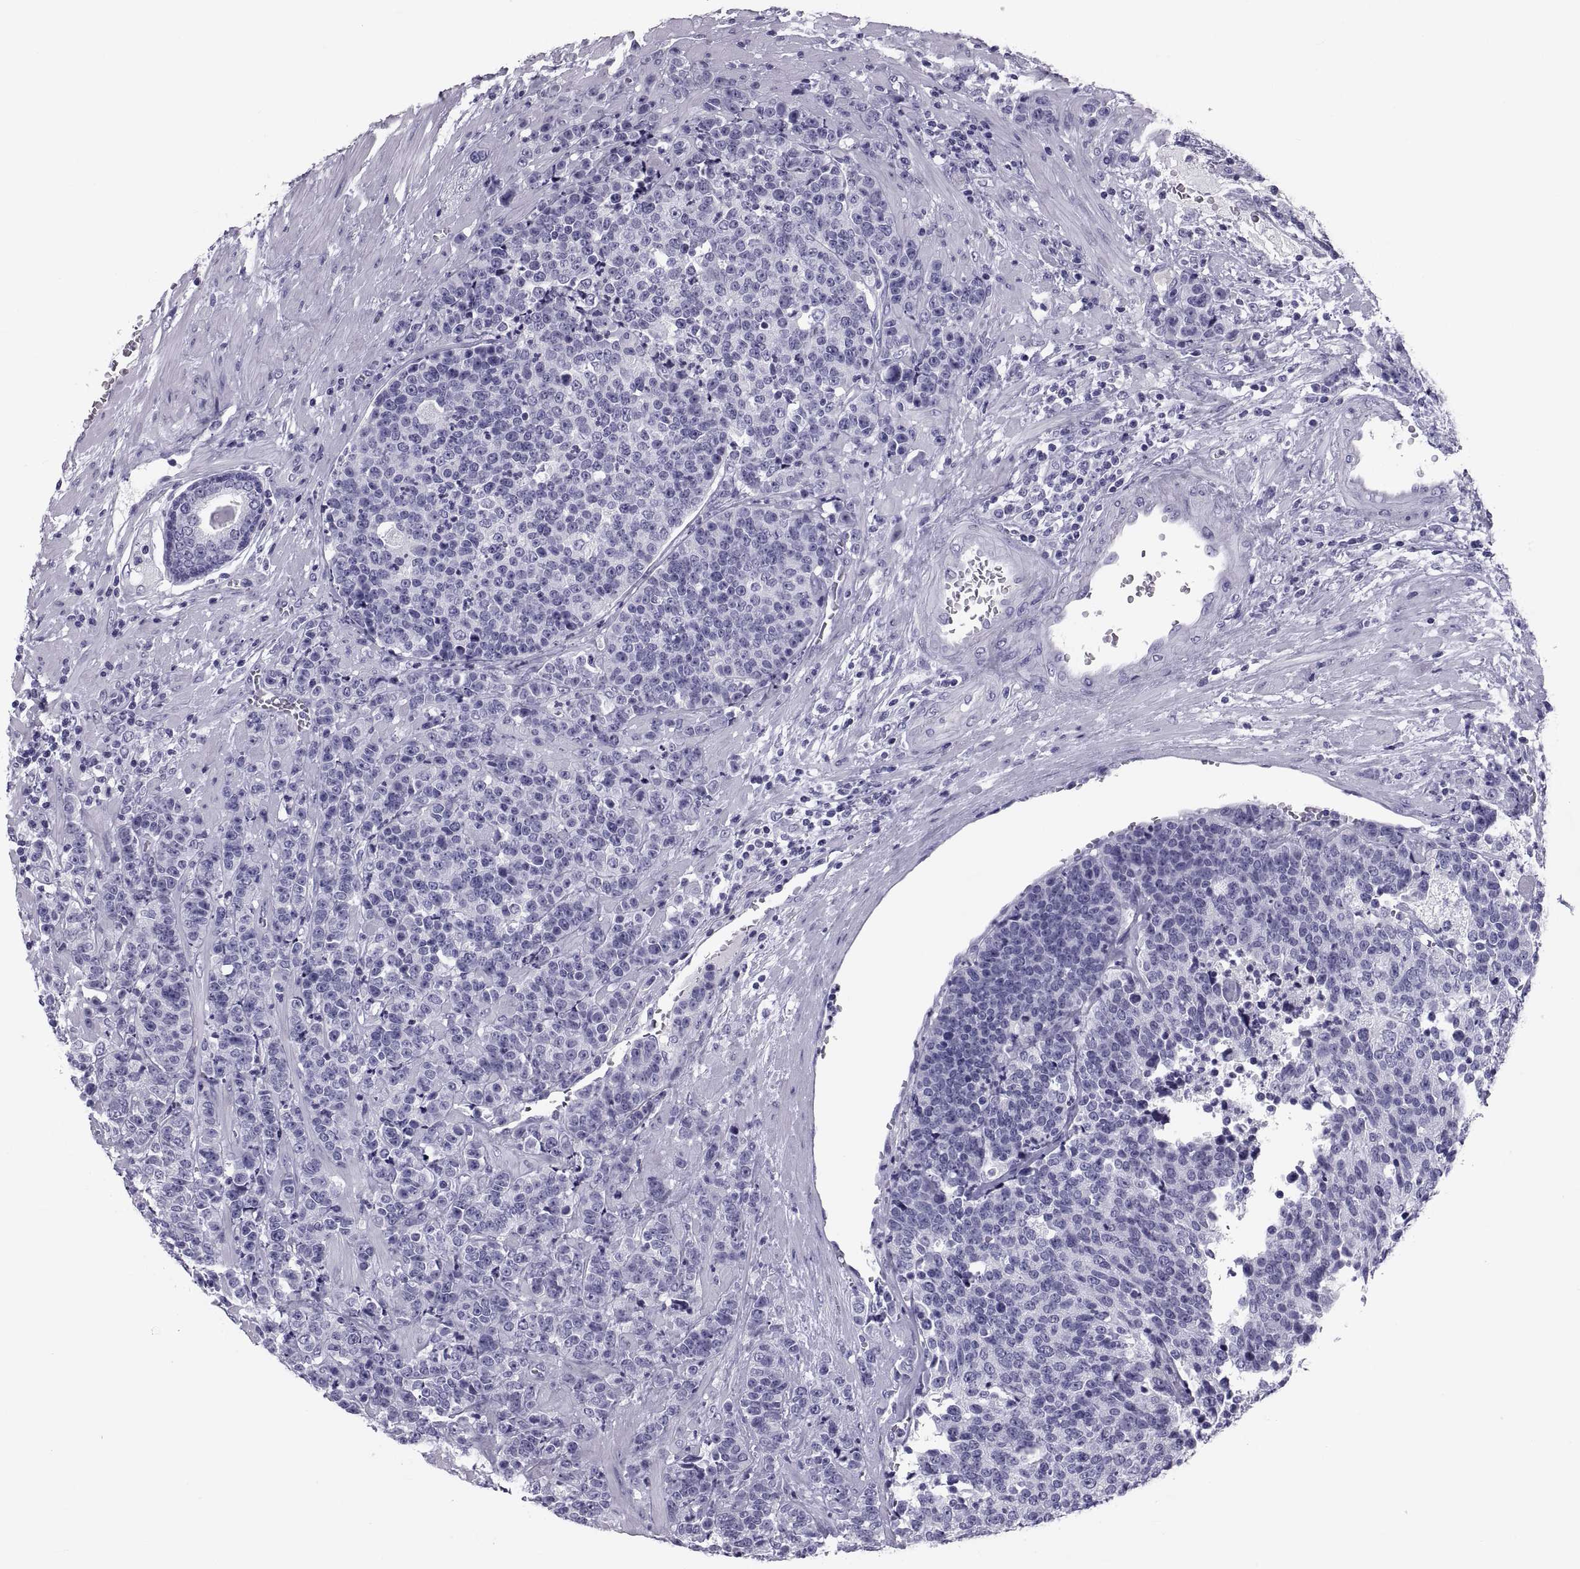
{"staining": {"intensity": "negative", "quantity": "none", "location": "none"}, "tissue": "prostate cancer", "cell_type": "Tumor cells", "image_type": "cancer", "snomed": [{"axis": "morphology", "description": "Adenocarcinoma, NOS"}, {"axis": "topography", "description": "Prostate"}], "caption": "Prostate cancer (adenocarcinoma) was stained to show a protein in brown. There is no significant expression in tumor cells.", "gene": "CRISP1", "patient": {"sex": "male", "age": 67}}